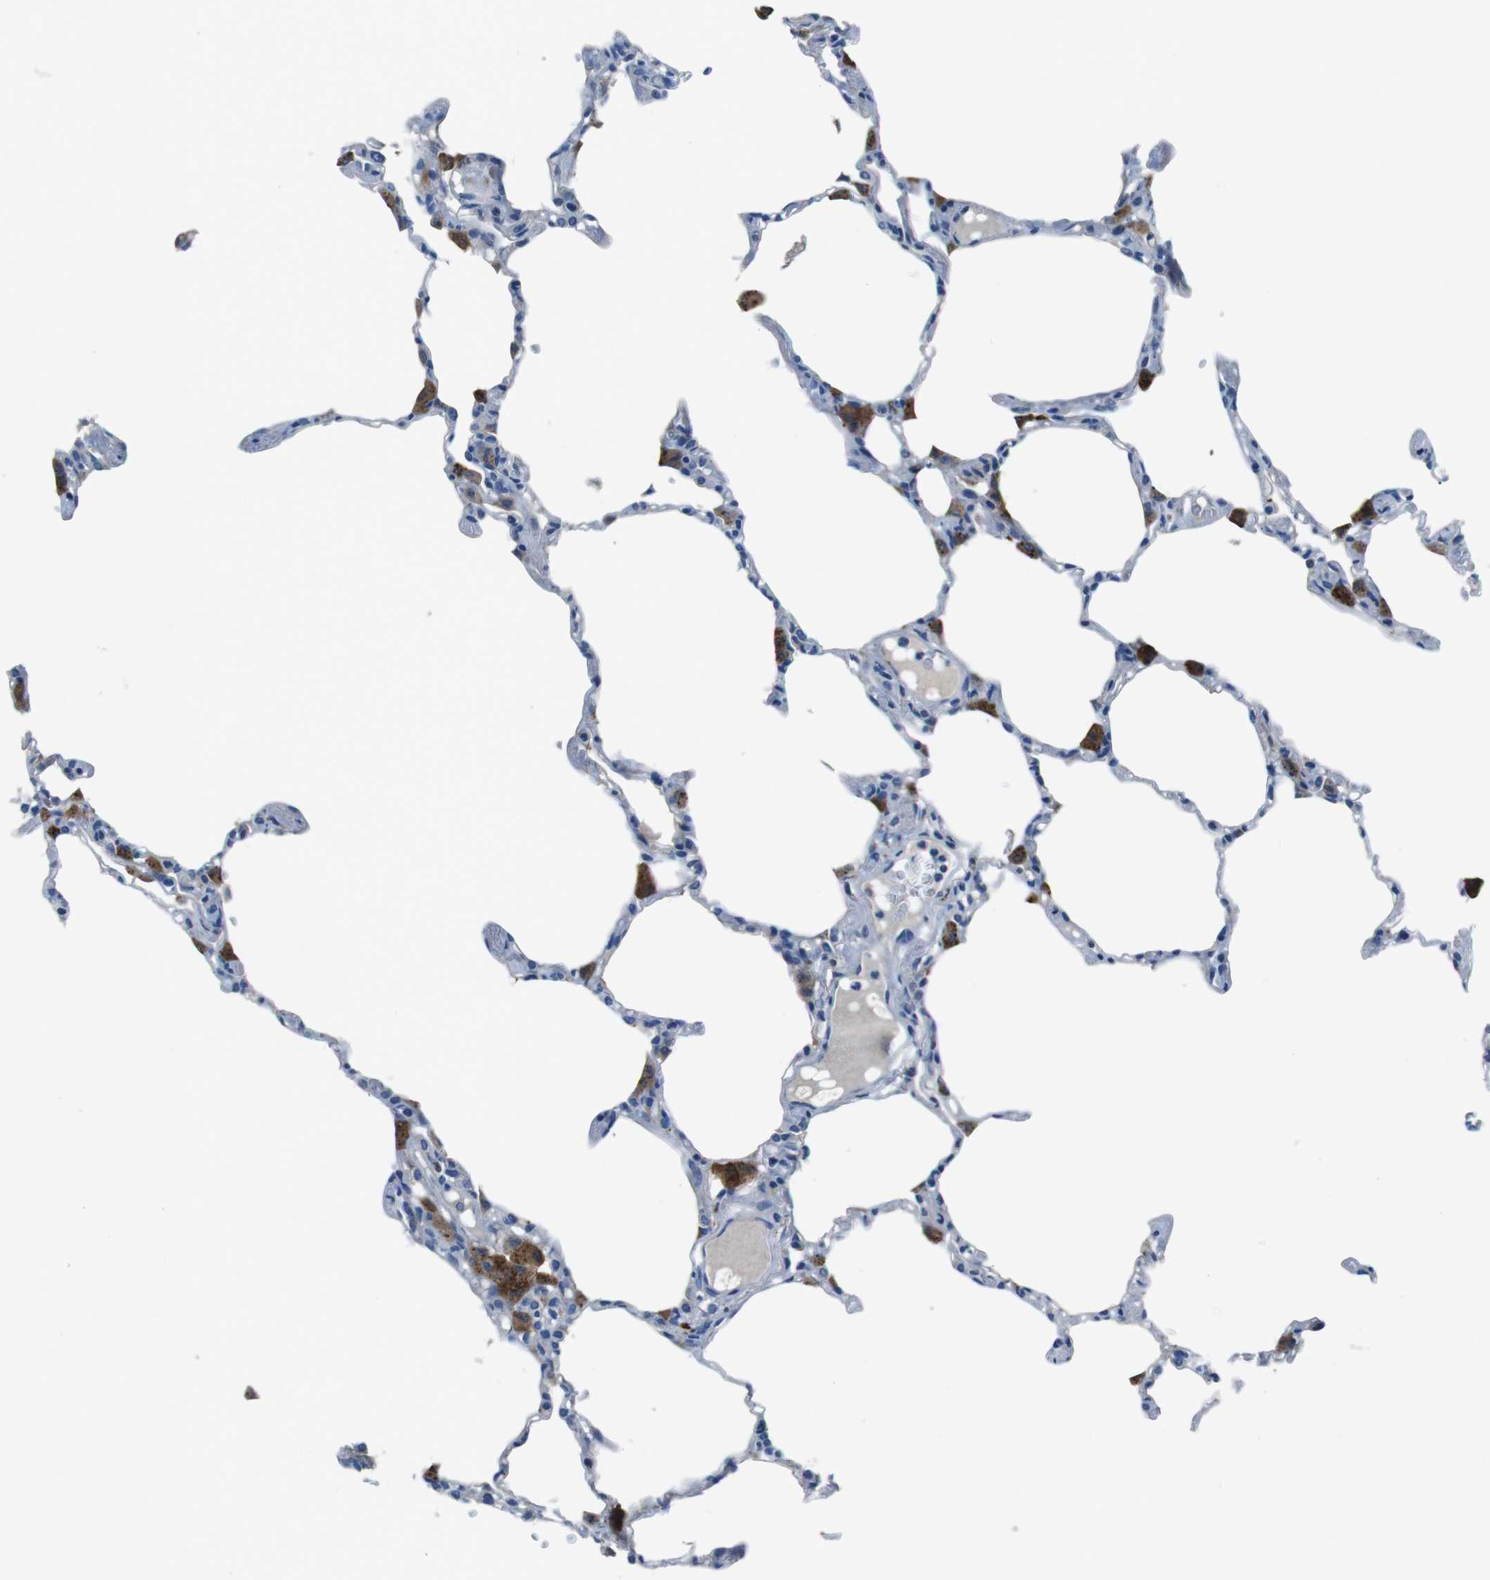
{"staining": {"intensity": "negative", "quantity": "none", "location": "none"}, "tissue": "lung", "cell_type": "Alveolar cells", "image_type": "normal", "snomed": [{"axis": "morphology", "description": "Normal tissue, NOS"}, {"axis": "topography", "description": "Lung"}], "caption": "Immunohistochemistry (IHC) photomicrograph of normal lung: human lung stained with DAB (3,3'-diaminobenzidine) displays no significant protein expression in alveolar cells. (DAB (3,3'-diaminobenzidine) immunohistochemistry with hematoxylin counter stain).", "gene": "TULP3", "patient": {"sex": "female", "age": 49}}